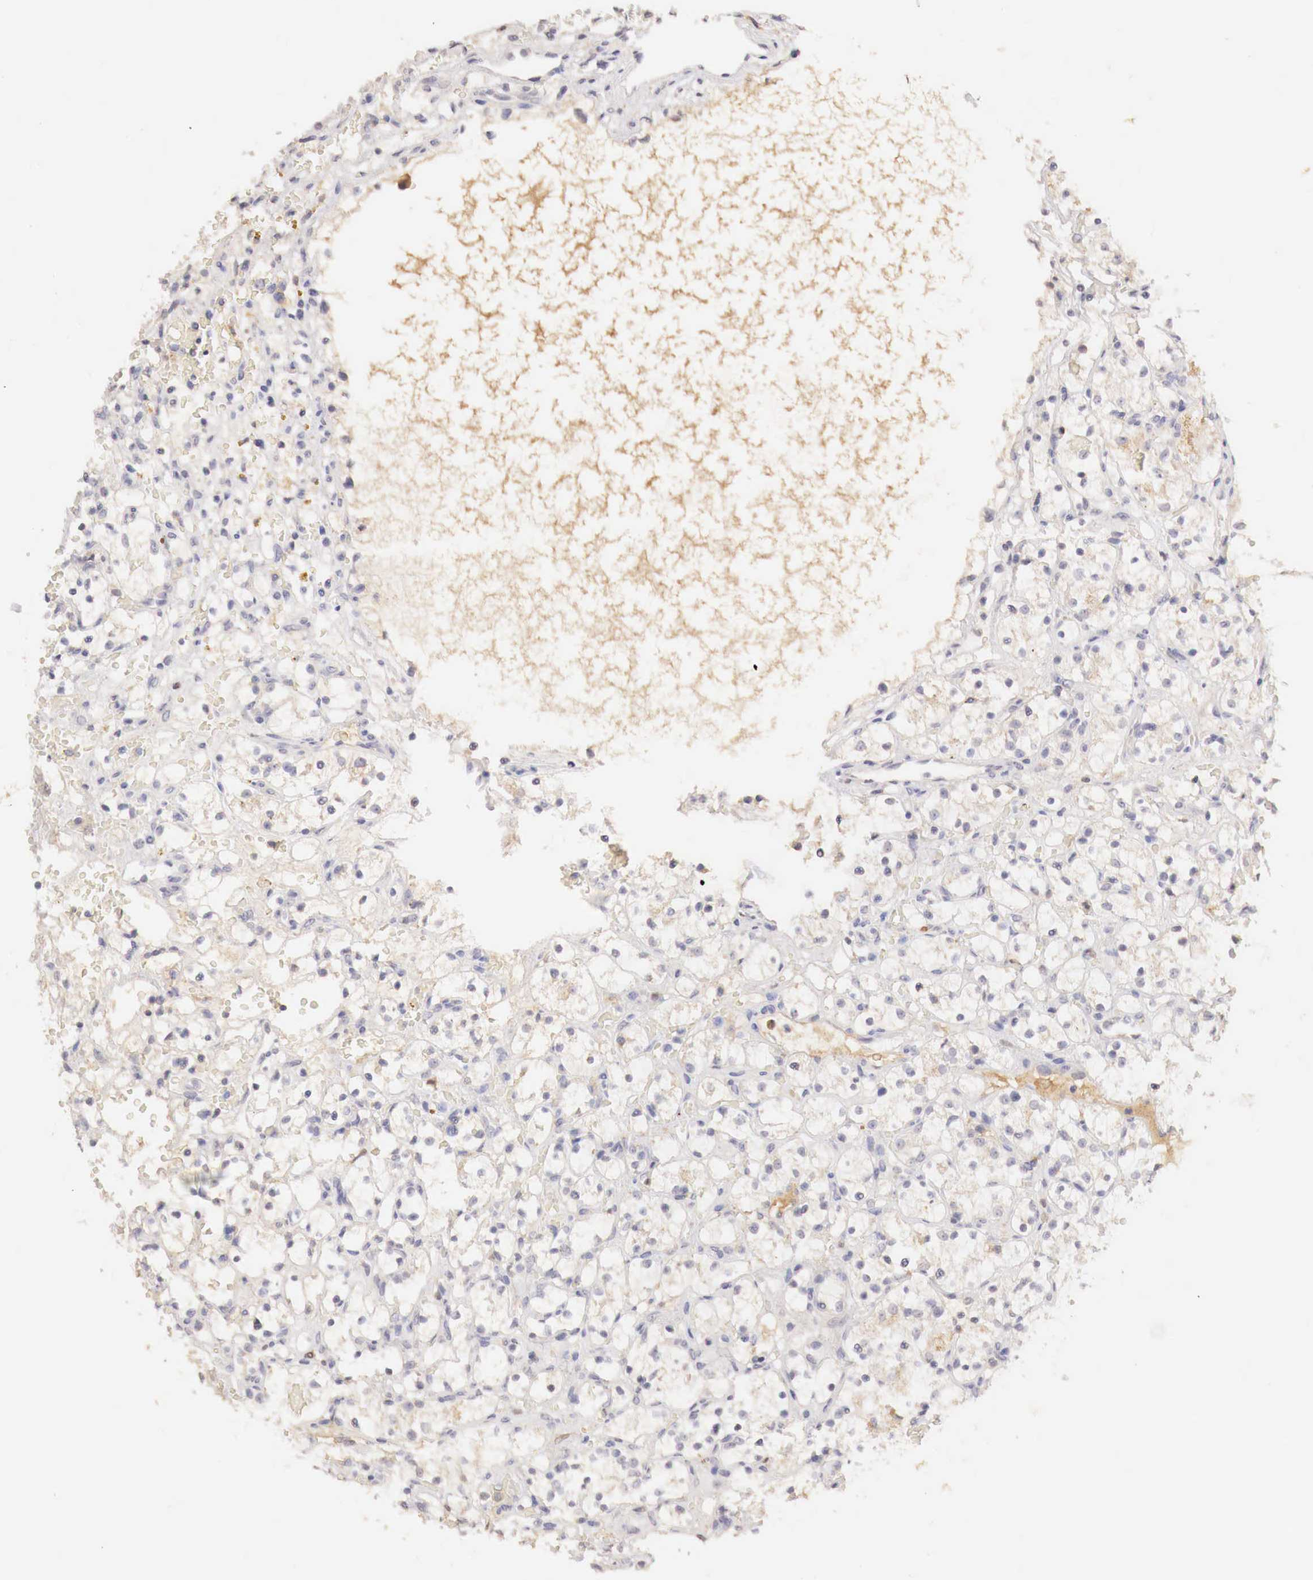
{"staining": {"intensity": "negative", "quantity": "none", "location": "none"}, "tissue": "renal cancer", "cell_type": "Tumor cells", "image_type": "cancer", "snomed": [{"axis": "morphology", "description": "Adenocarcinoma, NOS"}, {"axis": "topography", "description": "Kidney"}], "caption": "Immunohistochemical staining of renal adenocarcinoma reveals no significant positivity in tumor cells.", "gene": "GATA1", "patient": {"sex": "female", "age": 60}}